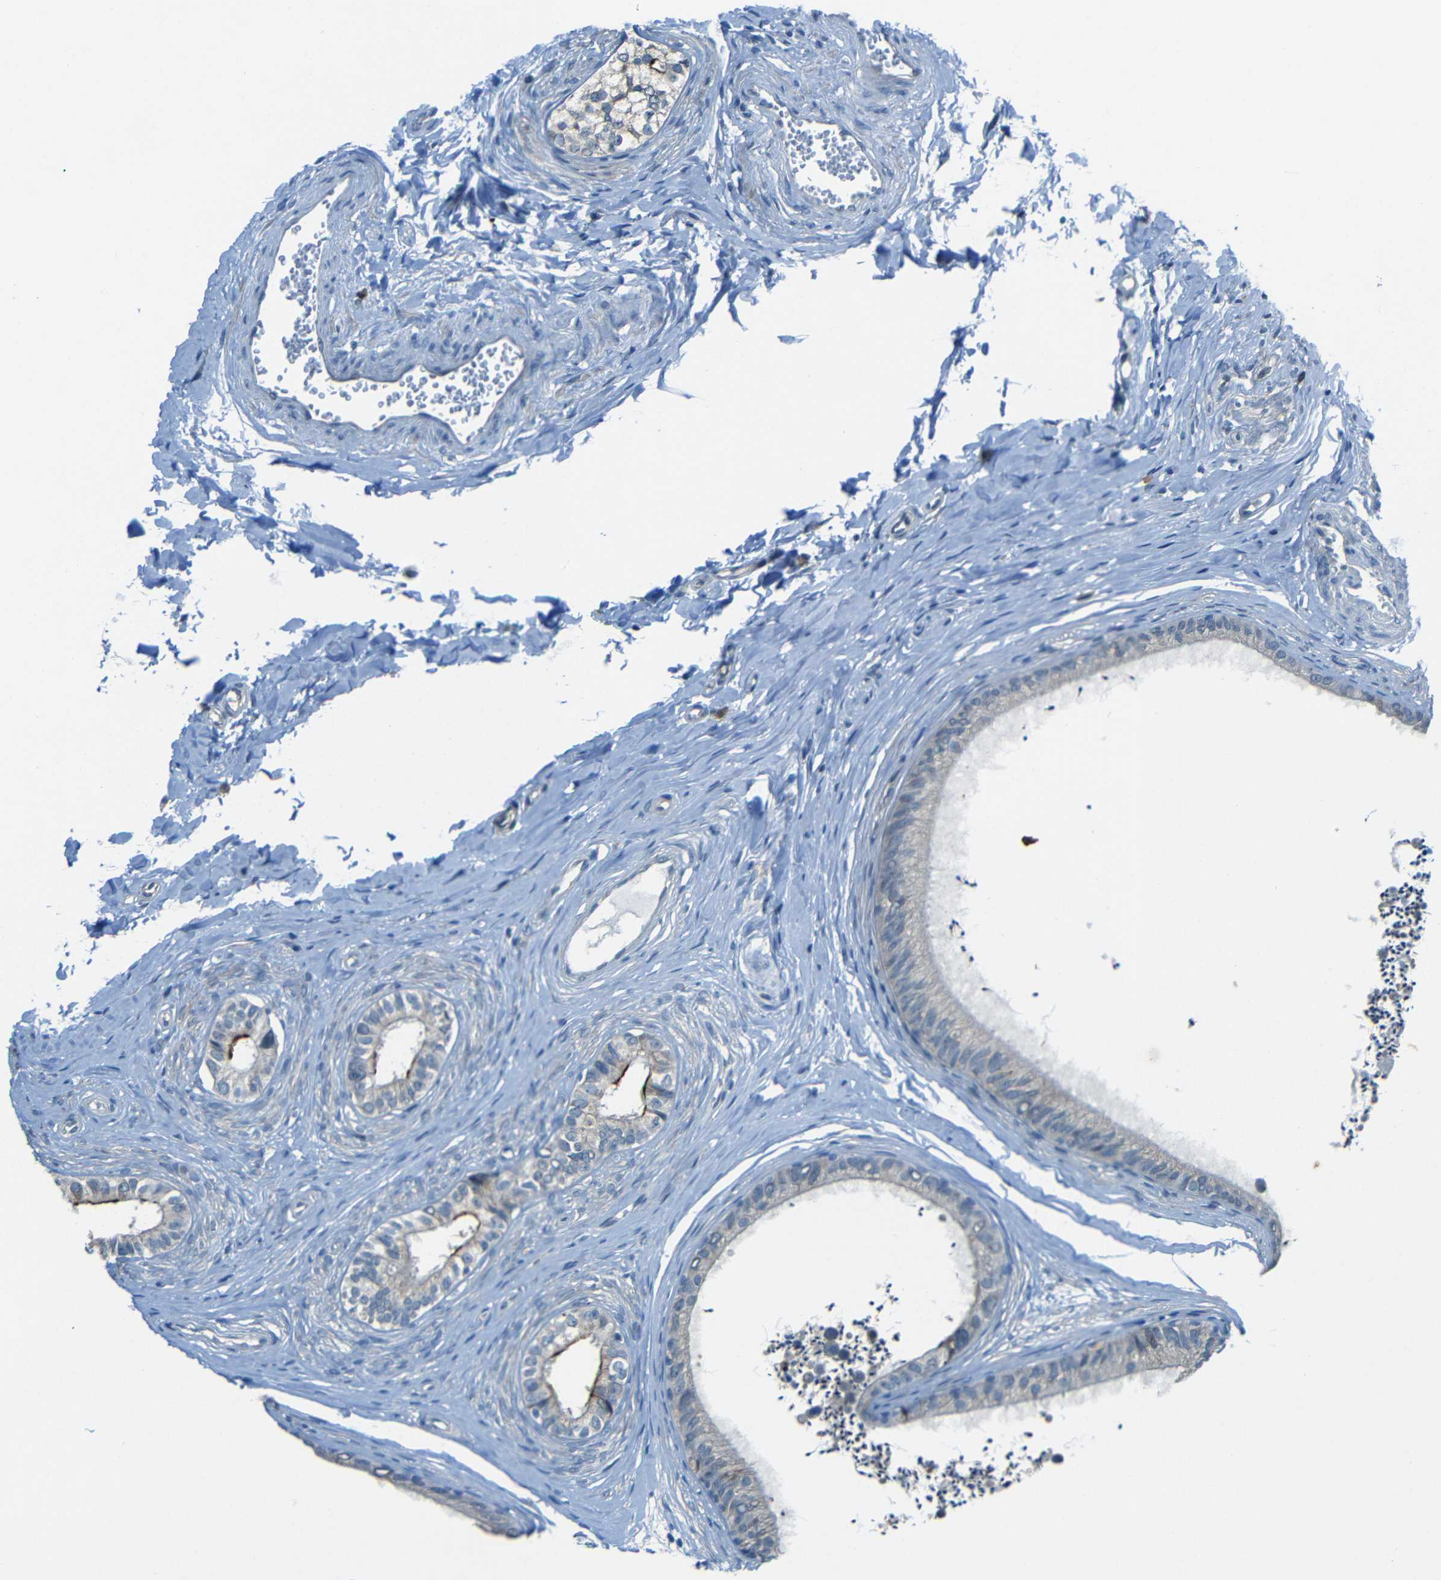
{"staining": {"intensity": "negative", "quantity": "none", "location": "none"}, "tissue": "epididymis", "cell_type": "Glandular cells", "image_type": "normal", "snomed": [{"axis": "morphology", "description": "Normal tissue, NOS"}, {"axis": "topography", "description": "Epididymis"}], "caption": "Glandular cells are negative for brown protein staining in unremarkable epididymis. (DAB (3,3'-diaminobenzidine) immunohistochemistry visualized using brightfield microscopy, high magnification).", "gene": "ANKRD22", "patient": {"sex": "male", "age": 56}}